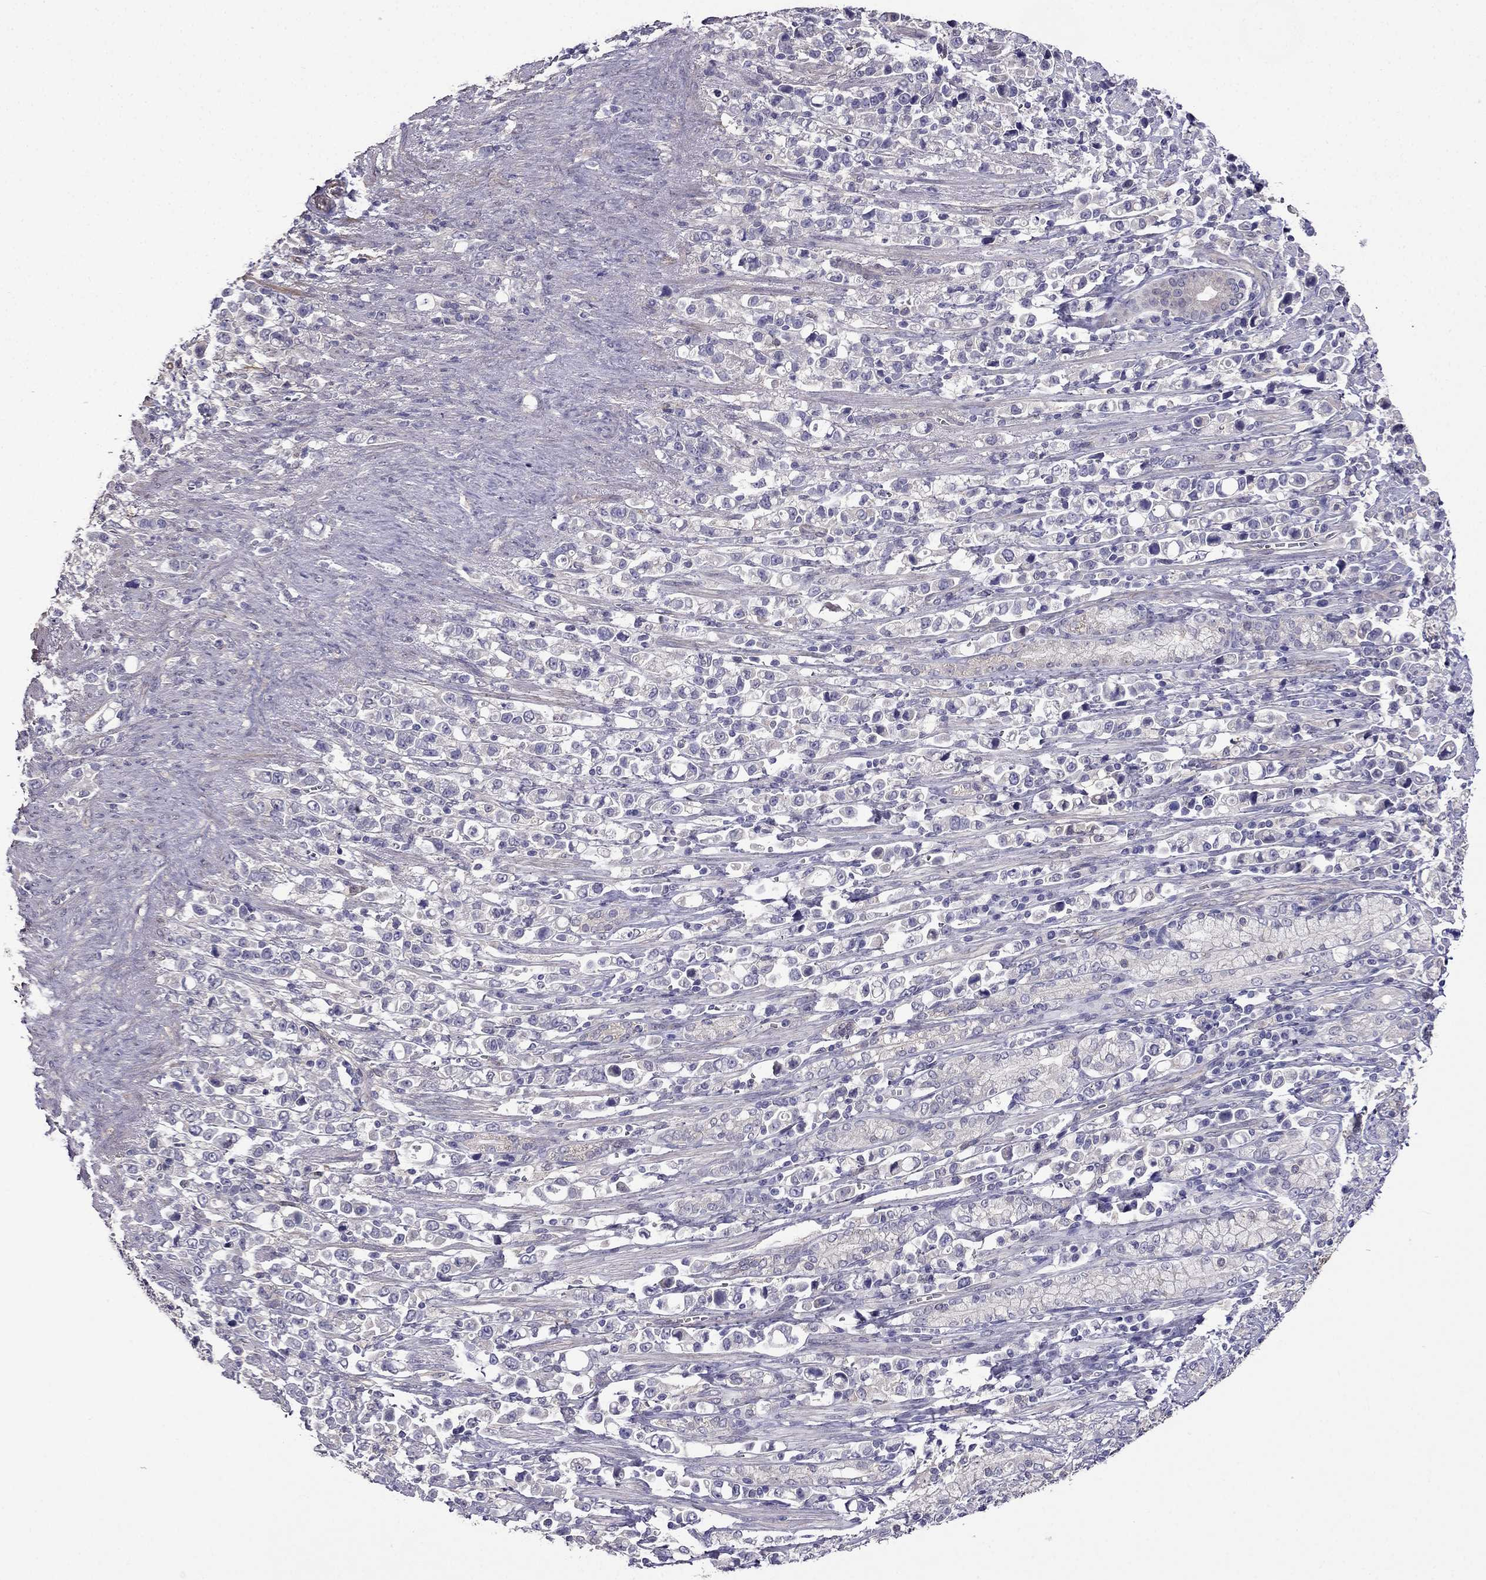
{"staining": {"intensity": "negative", "quantity": "none", "location": "none"}, "tissue": "stomach cancer", "cell_type": "Tumor cells", "image_type": "cancer", "snomed": [{"axis": "morphology", "description": "Adenocarcinoma, NOS"}, {"axis": "topography", "description": "Stomach"}], "caption": "Immunohistochemistry (IHC) of stomach adenocarcinoma demonstrates no expression in tumor cells.", "gene": "SCNN1D", "patient": {"sex": "male", "age": 63}}